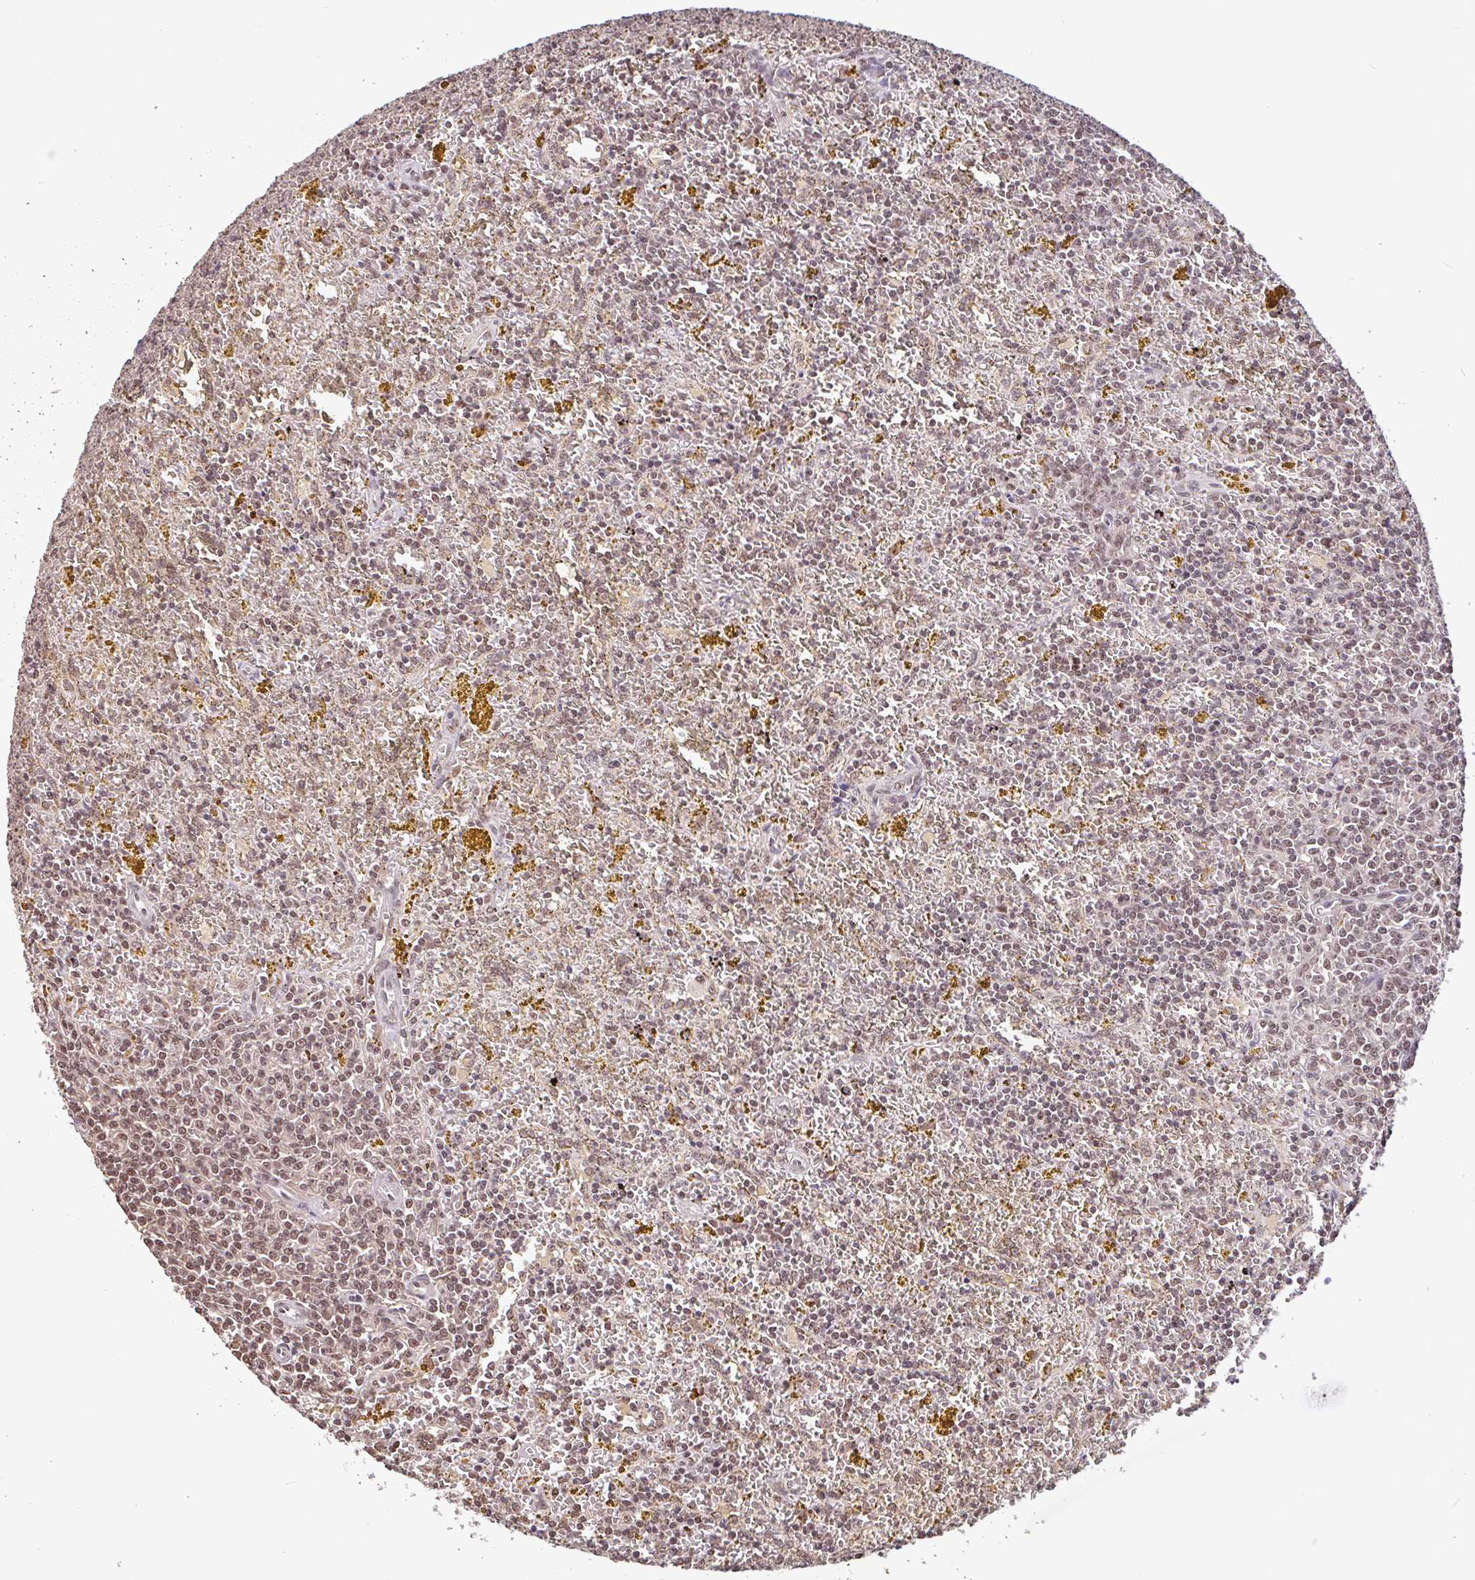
{"staining": {"intensity": "moderate", "quantity": ">75%", "location": "nuclear"}, "tissue": "lymphoma", "cell_type": "Tumor cells", "image_type": "cancer", "snomed": [{"axis": "morphology", "description": "Malignant lymphoma, non-Hodgkin's type, Low grade"}, {"axis": "topography", "description": "Spleen"}, {"axis": "topography", "description": "Lymph node"}], "caption": "Approximately >75% of tumor cells in low-grade malignant lymphoma, non-Hodgkin's type display moderate nuclear protein positivity as visualized by brown immunohistochemical staining.", "gene": "DR1", "patient": {"sex": "female", "age": 66}}